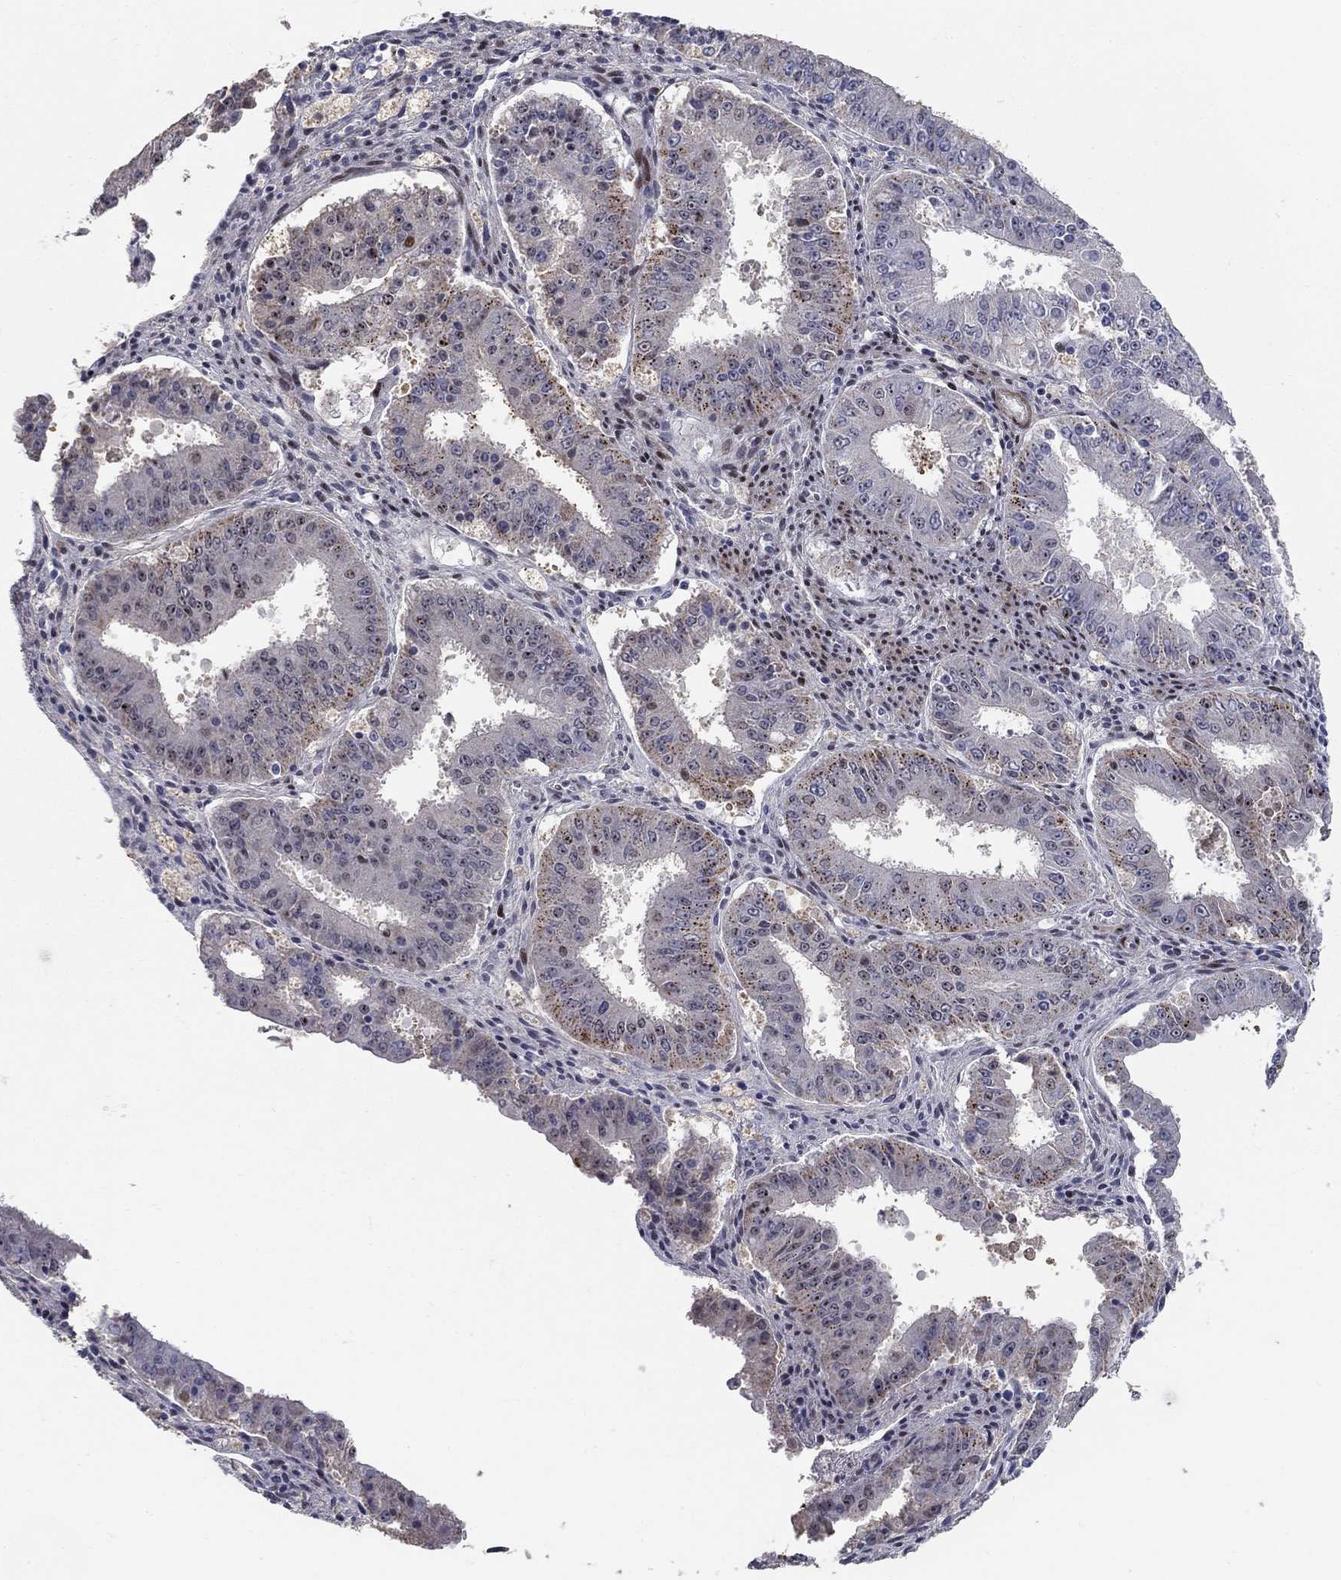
{"staining": {"intensity": "strong", "quantity": "<25%", "location": "nuclear"}, "tissue": "ovarian cancer", "cell_type": "Tumor cells", "image_type": "cancer", "snomed": [{"axis": "morphology", "description": "Carcinoma, endometroid"}, {"axis": "topography", "description": "Ovary"}], "caption": "The immunohistochemical stain labels strong nuclear expression in tumor cells of endometroid carcinoma (ovarian) tissue.", "gene": "RAPGEF5", "patient": {"sex": "female", "age": 42}}